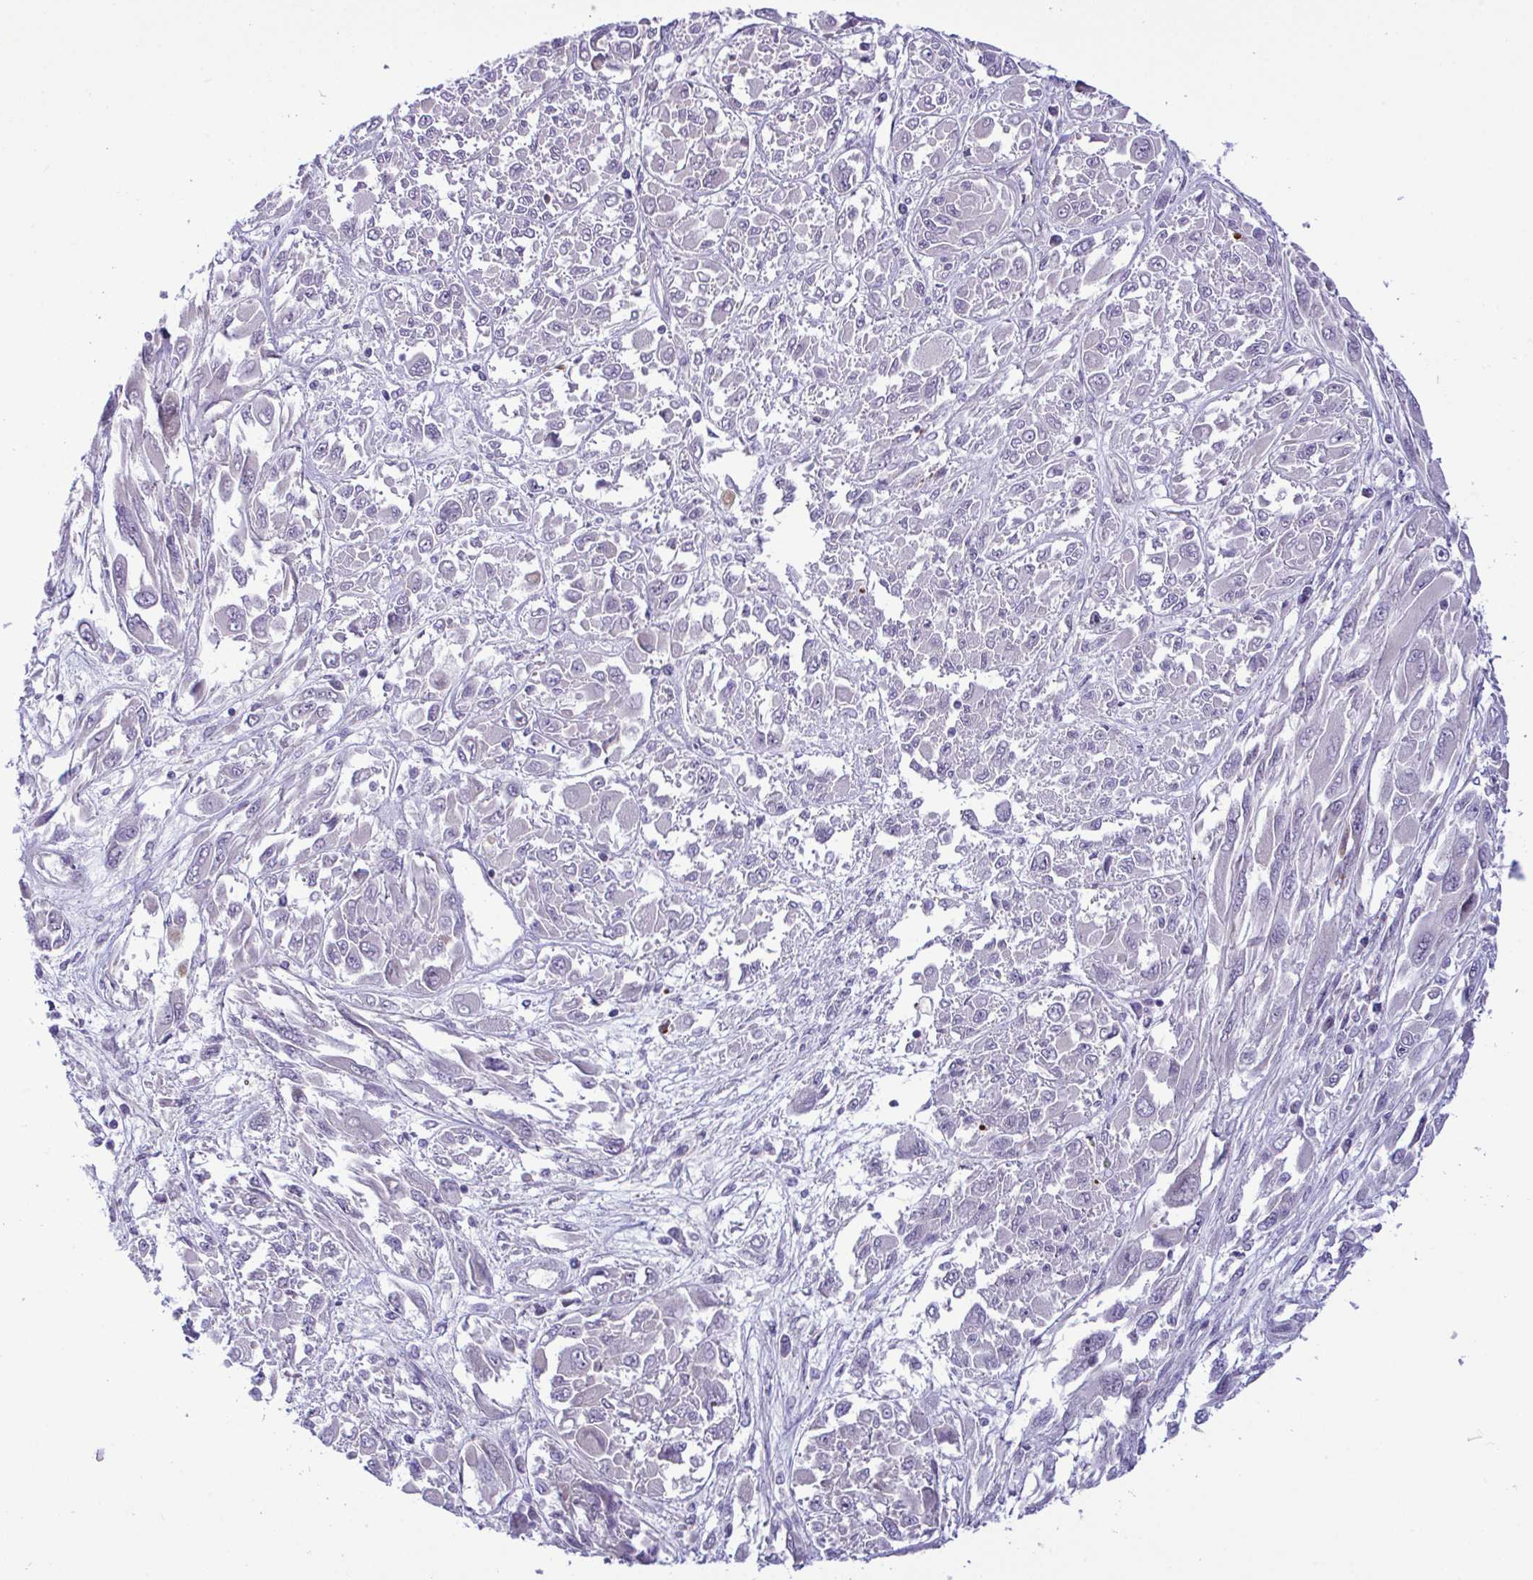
{"staining": {"intensity": "negative", "quantity": "none", "location": "none"}, "tissue": "melanoma", "cell_type": "Tumor cells", "image_type": "cancer", "snomed": [{"axis": "morphology", "description": "Malignant melanoma, NOS"}, {"axis": "topography", "description": "Skin"}], "caption": "This histopathology image is of malignant melanoma stained with IHC to label a protein in brown with the nuclei are counter-stained blue. There is no expression in tumor cells.", "gene": "SYNPO2L", "patient": {"sex": "female", "age": 91}}